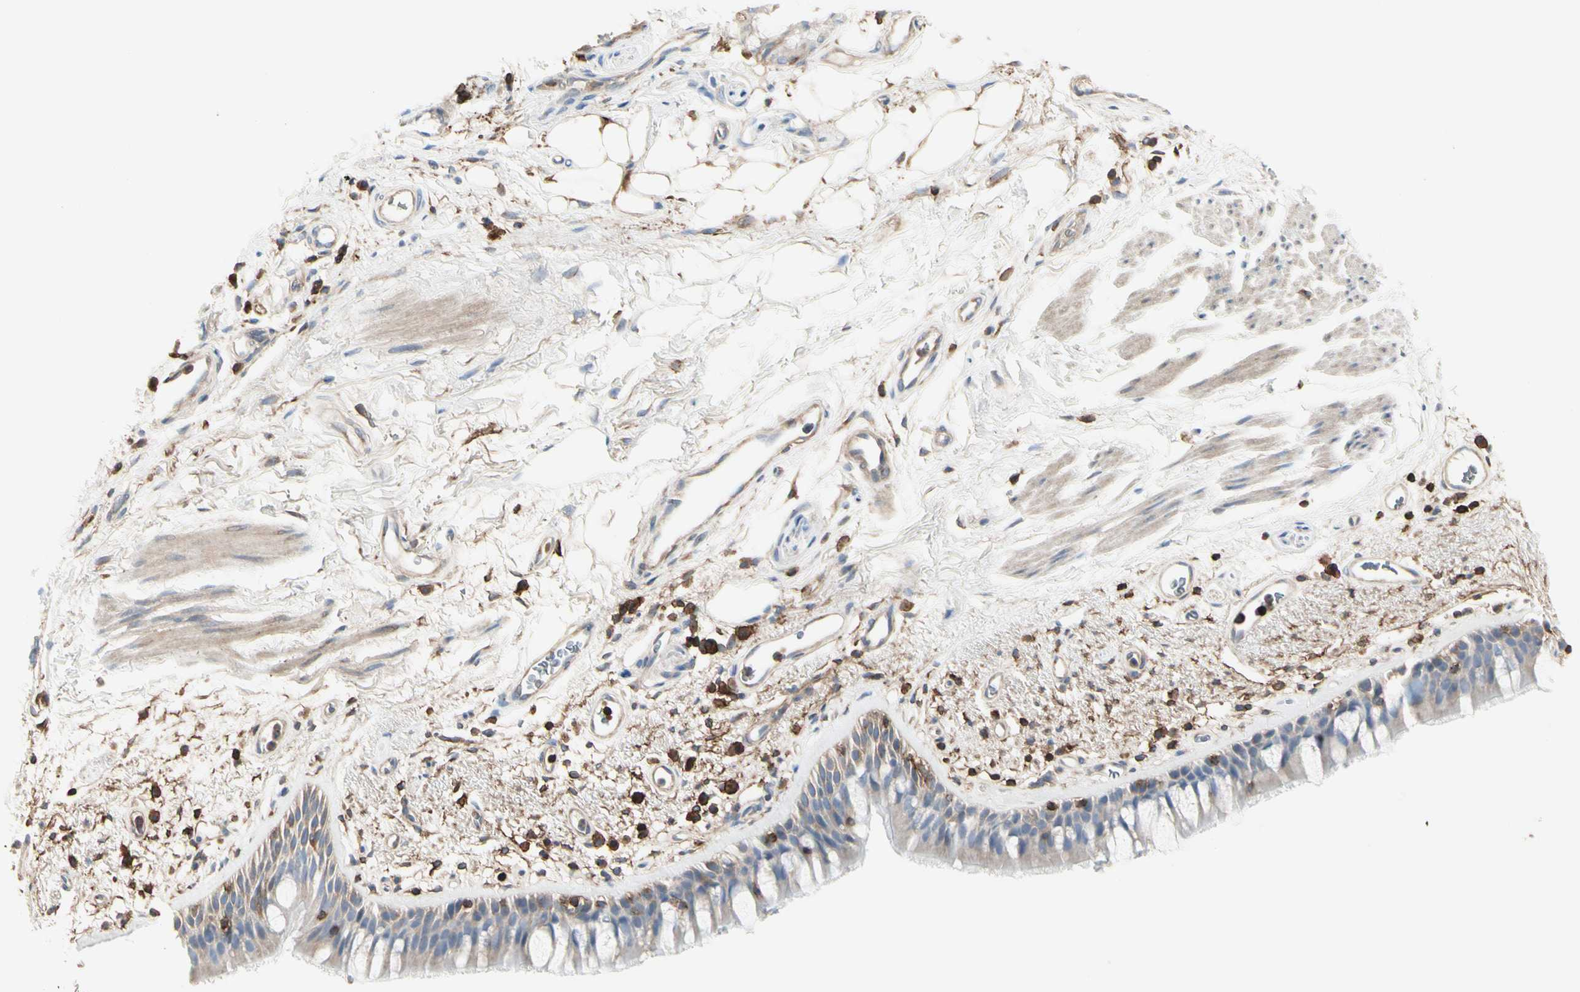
{"staining": {"intensity": "weak", "quantity": "25%-75%", "location": "cytoplasmic/membranous"}, "tissue": "bronchus", "cell_type": "Respiratory epithelial cells", "image_type": "normal", "snomed": [{"axis": "morphology", "description": "Normal tissue, NOS"}, {"axis": "morphology", "description": "Adenocarcinoma, NOS"}, {"axis": "topography", "description": "Bronchus"}, {"axis": "topography", "description": "Lung"}], "caption": "Immunohistochemical staining of unremarkable bronchus exhibits weak cytoplasmic/membranous protein positivity in about 25%-75% of respiratory epithelial cells. (DAB (3,3'-diaminobenzidine) IHC, brown staining for protein, blue staining for nuclei).", "gene": "CLEC2B", "patient": {"sex": "female", "age": 54}}